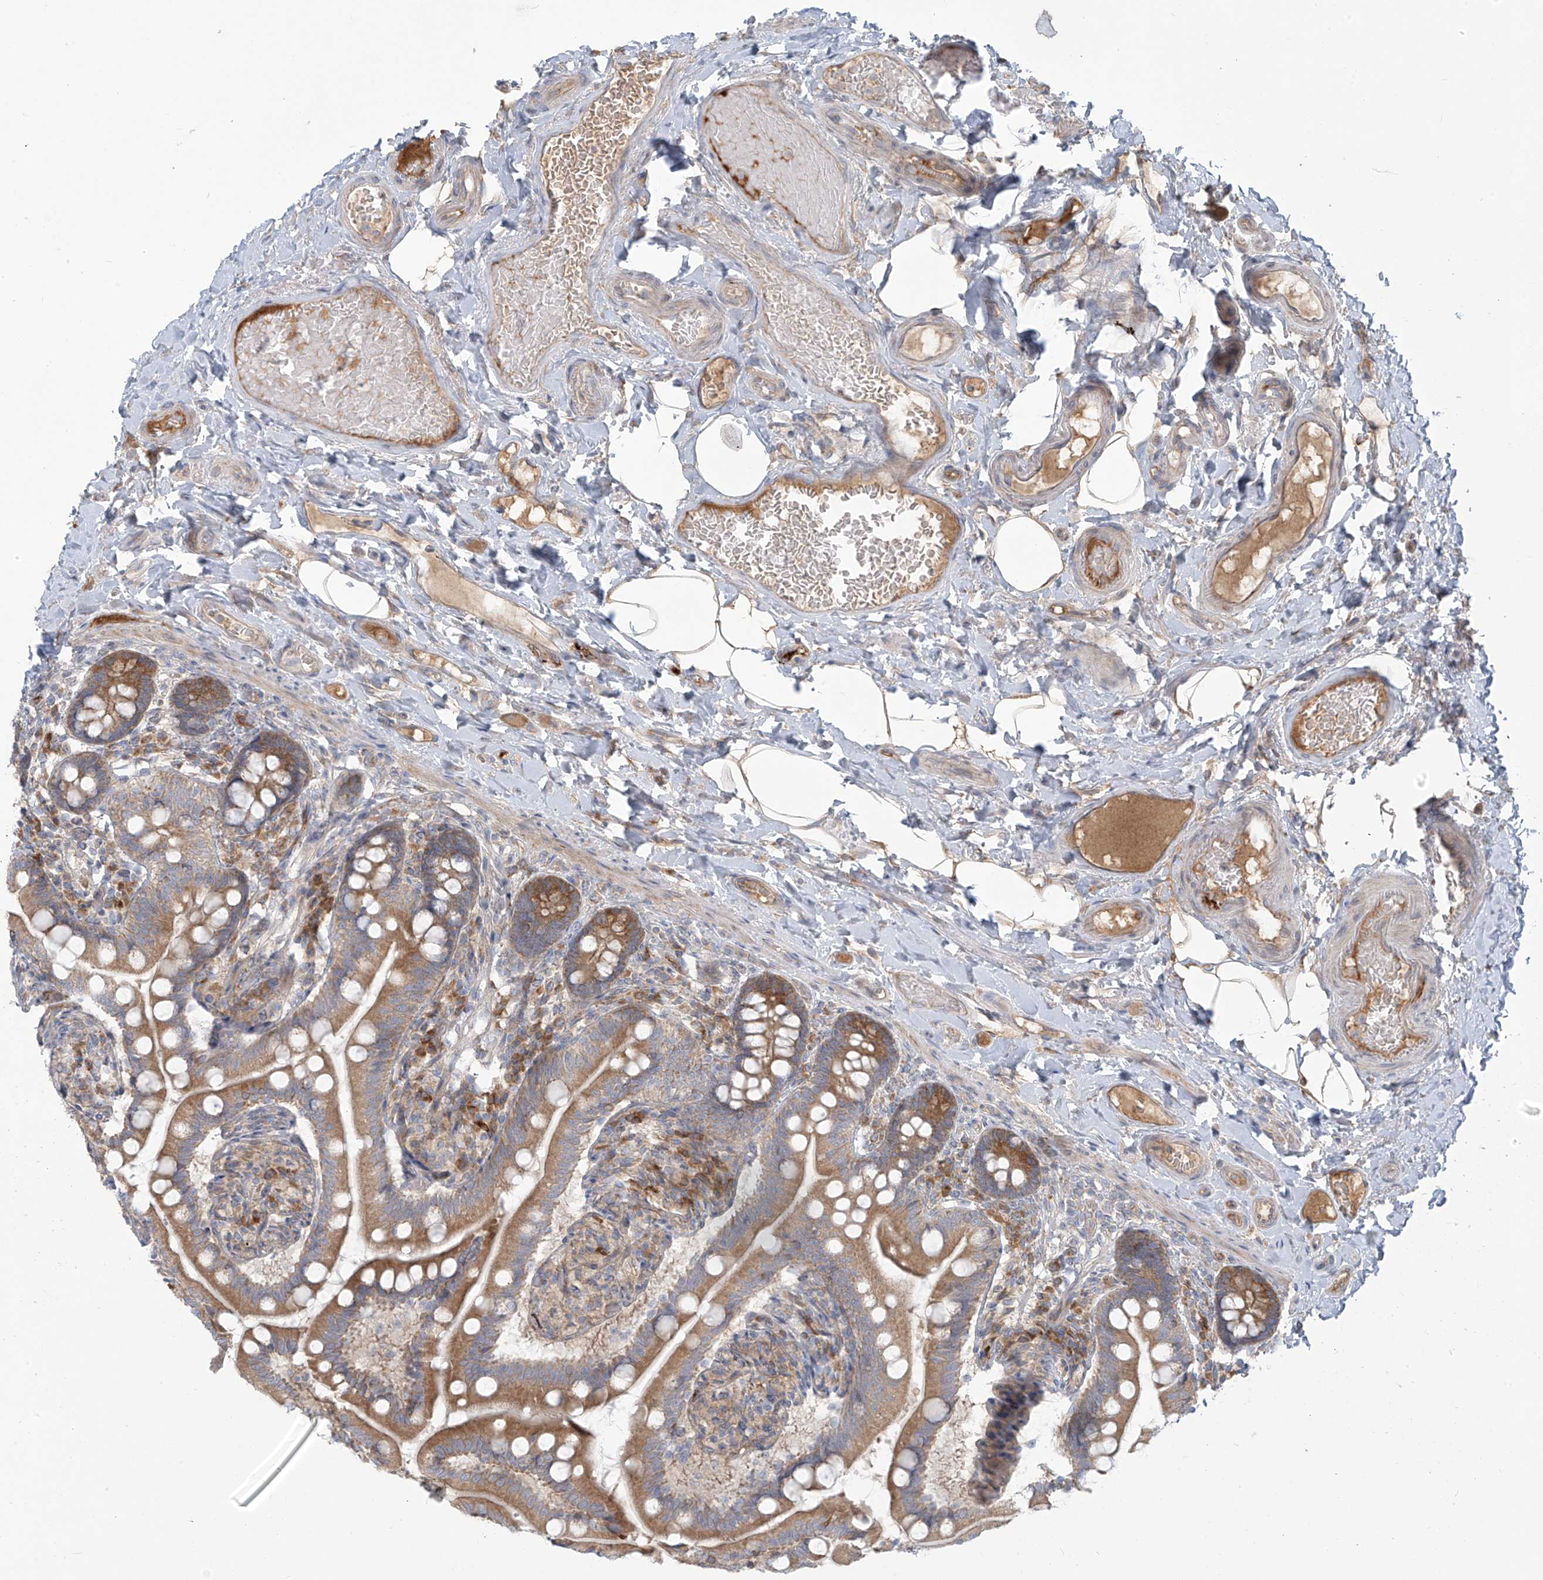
{"staining": {"intensity": "moderate", "quantity": ">75%", "location": "cytoplasmic/membranous"}, "tissue": "small intestine", "cell_type": "Glandular cells", "image_type": "normal", "snomed": [{"axis": "morphology", "description": "Normal tissue, NOS"}, {"axis": "topography", "description": "Small intestine"}], "caption": "A photomicrograph of small intestine stained for a protein reveals moderate cytoplasmic/membranous brown staining in glandular cells. Using DAB (brown) and hematoxylin (blue) stains, captured at high magnification using brightfield microscopy.", "gene": "LZTS3", "patient": {"sex": "female", "age": 64}}